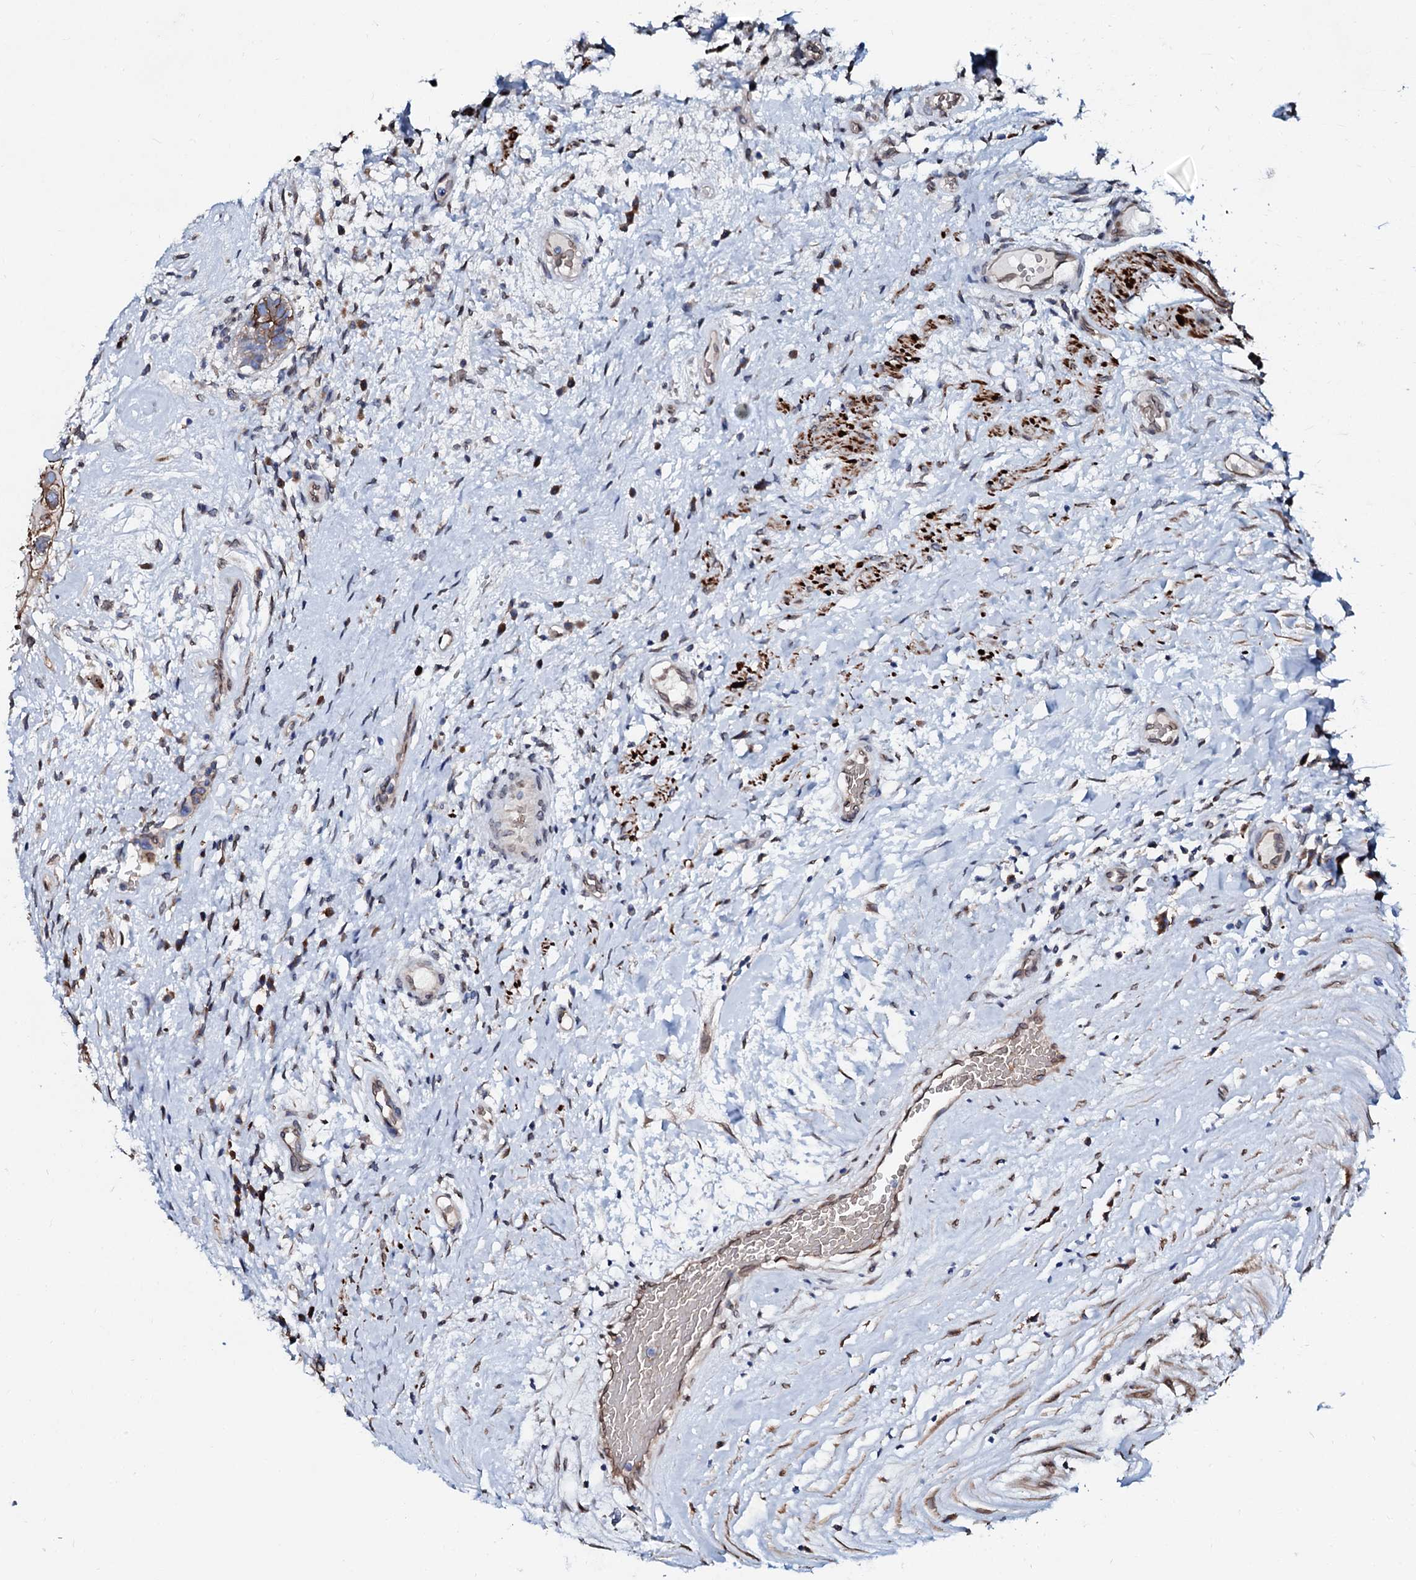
{"staining": {"intensity": "negative", "quantity": "none", "location": "none"}, "tissue": "testis cancer", "cell_type": "Tumor cells", "image_type": "cancer", "snomed": [{"axis": "morphology", "description": "Carcinoma, Embryonal, NOS"}, {"axis": "topography", "description": "Testis"}], "caption": "This is an IHC photomicrograph of human testis cancer. There is no positivity in tumor cells.", "gene": "NRP2", "patient": {"sex": "male", "age": 26}}